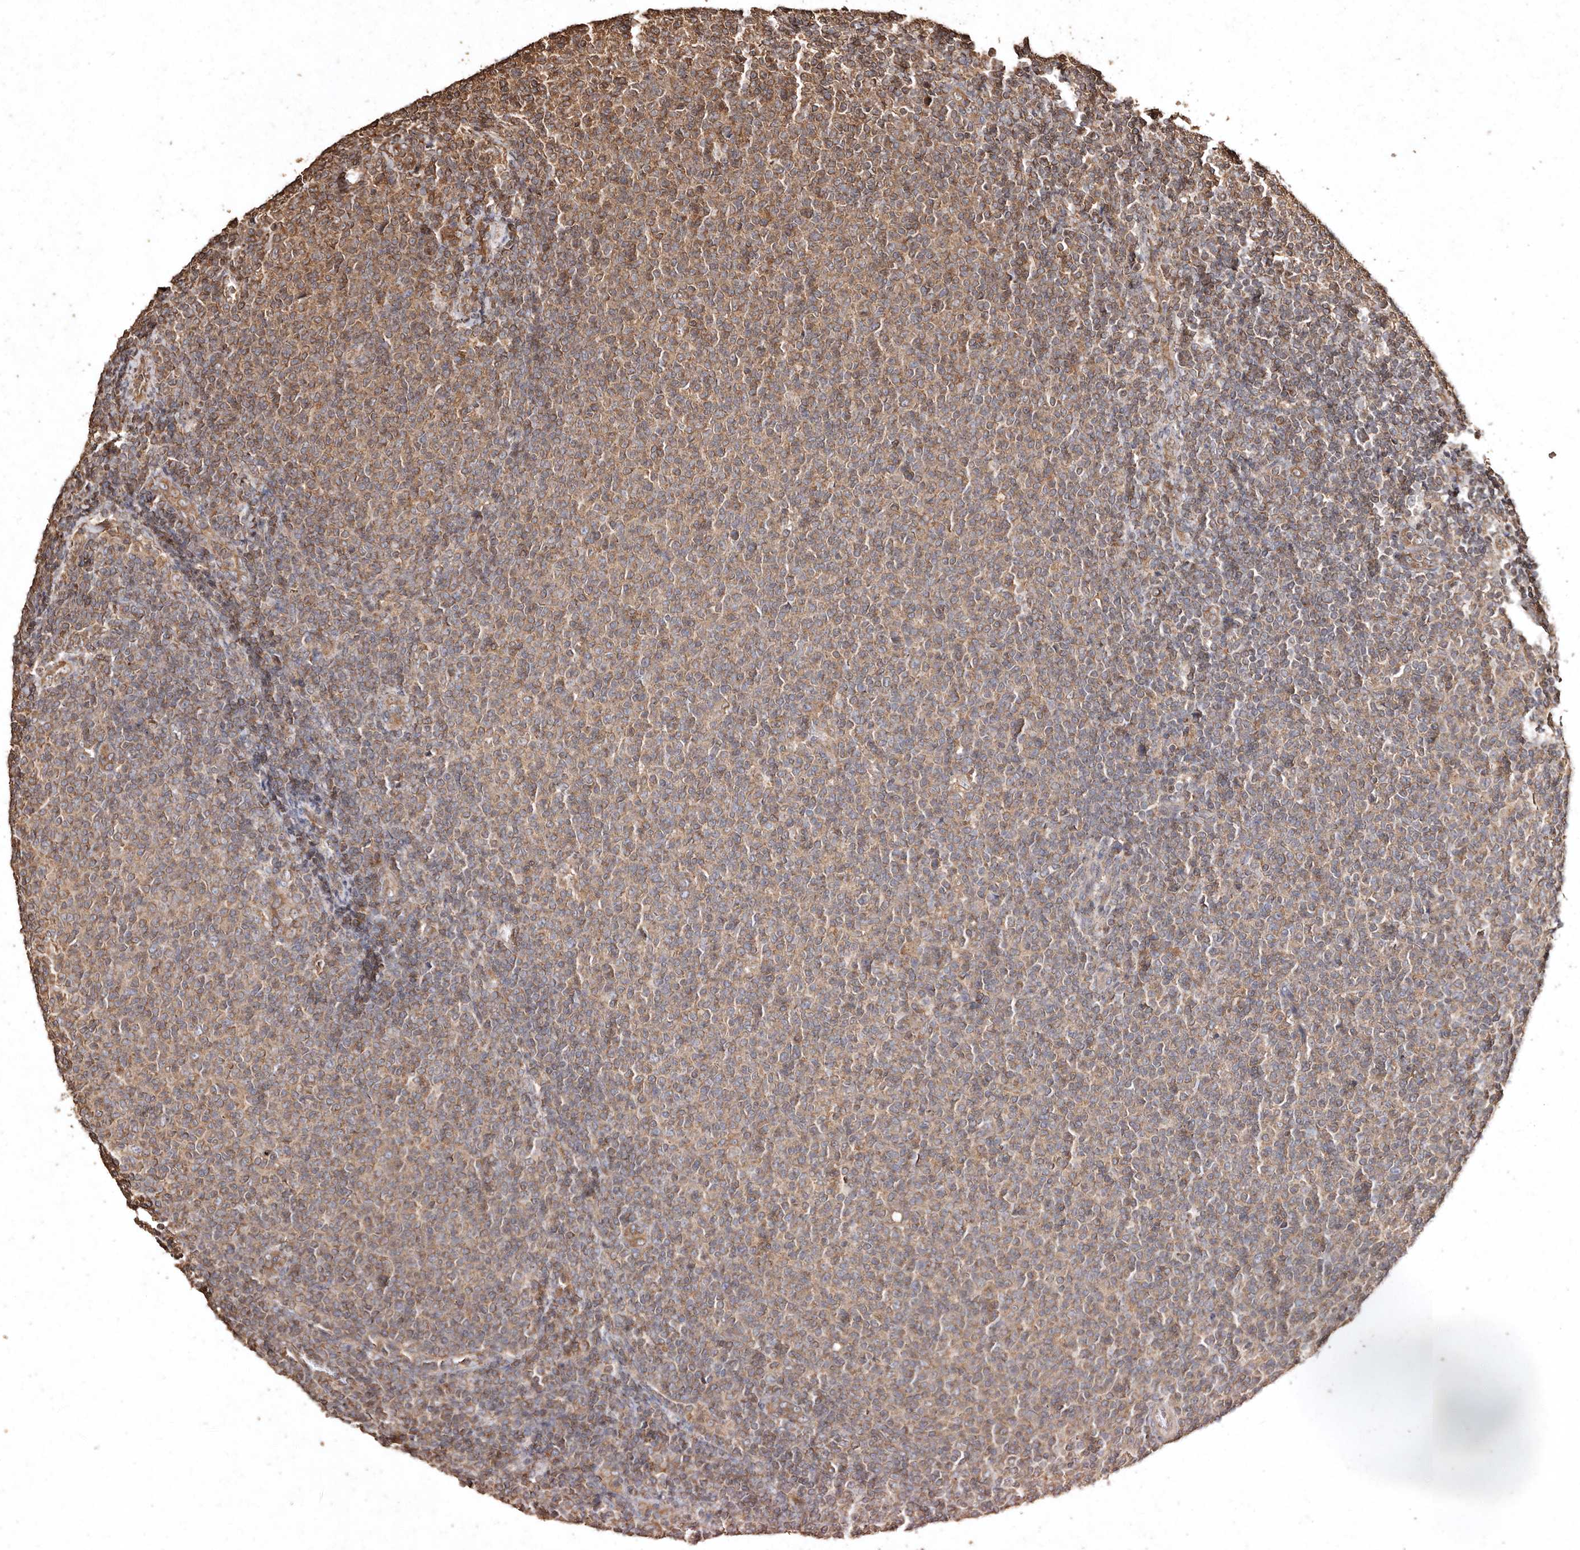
{"staining": {"intensity": "weak", "quantity": "25%-75%", "location": "cytoplasmic/membranous"}, "tissue": "lymphoma", "cell_type": "Tumor cells", "image_type": "cancer", "snomed": [{"axis": "morphology", "description": "Malignant lymphoma, non-Hodgkin's type, Low grade"}, {"axis": "topography", "description": "Lymph node"}], "caption": "Tumor cells reveal low levels of weak cytoplasmic/membranous expression in about 25%-75% of cells in human lymphoma.", "gene": "FARS2", "patient": {"sex": "male", "age": 66}}